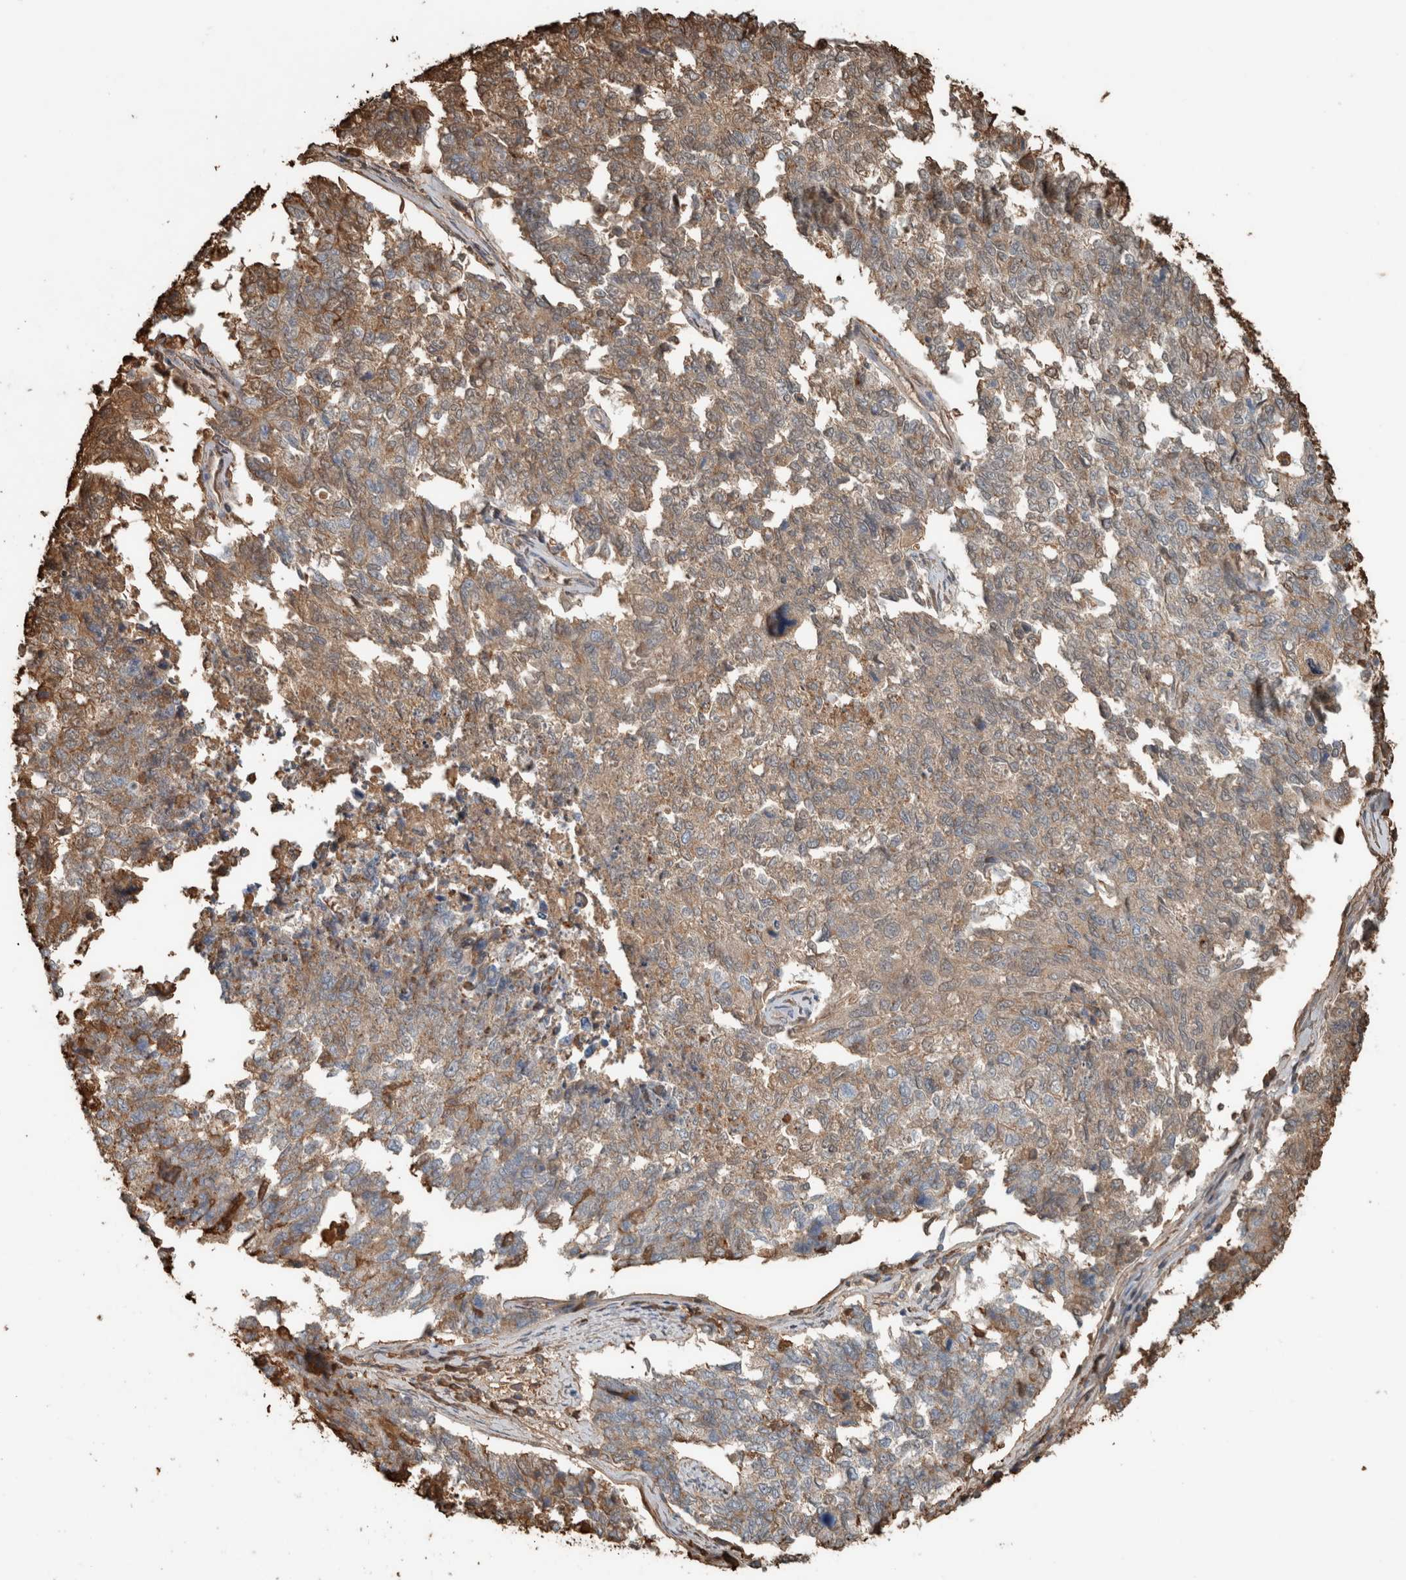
{"staining": {"intensity": "weak", "quantity": "25%-75%", "location": "cytoplasmic/membranous"}, "tissue": "cervical cancer", "cell_type": "Tumor cells", "image_type": "cancer", "snomed": [{"axis": "morphology", "description": "Squamous cell carcinoma, NOS"}, {"axis": "topography", "description": "Cervix"}], "caption": "Tumor cells show low levels of weak cytoplasmic/membranous expression in approximately 25%-75% of cells in cervical squamous cell carcinoma.", "gene": "USP34", "patient": {"sex": "female", "age": 63}}